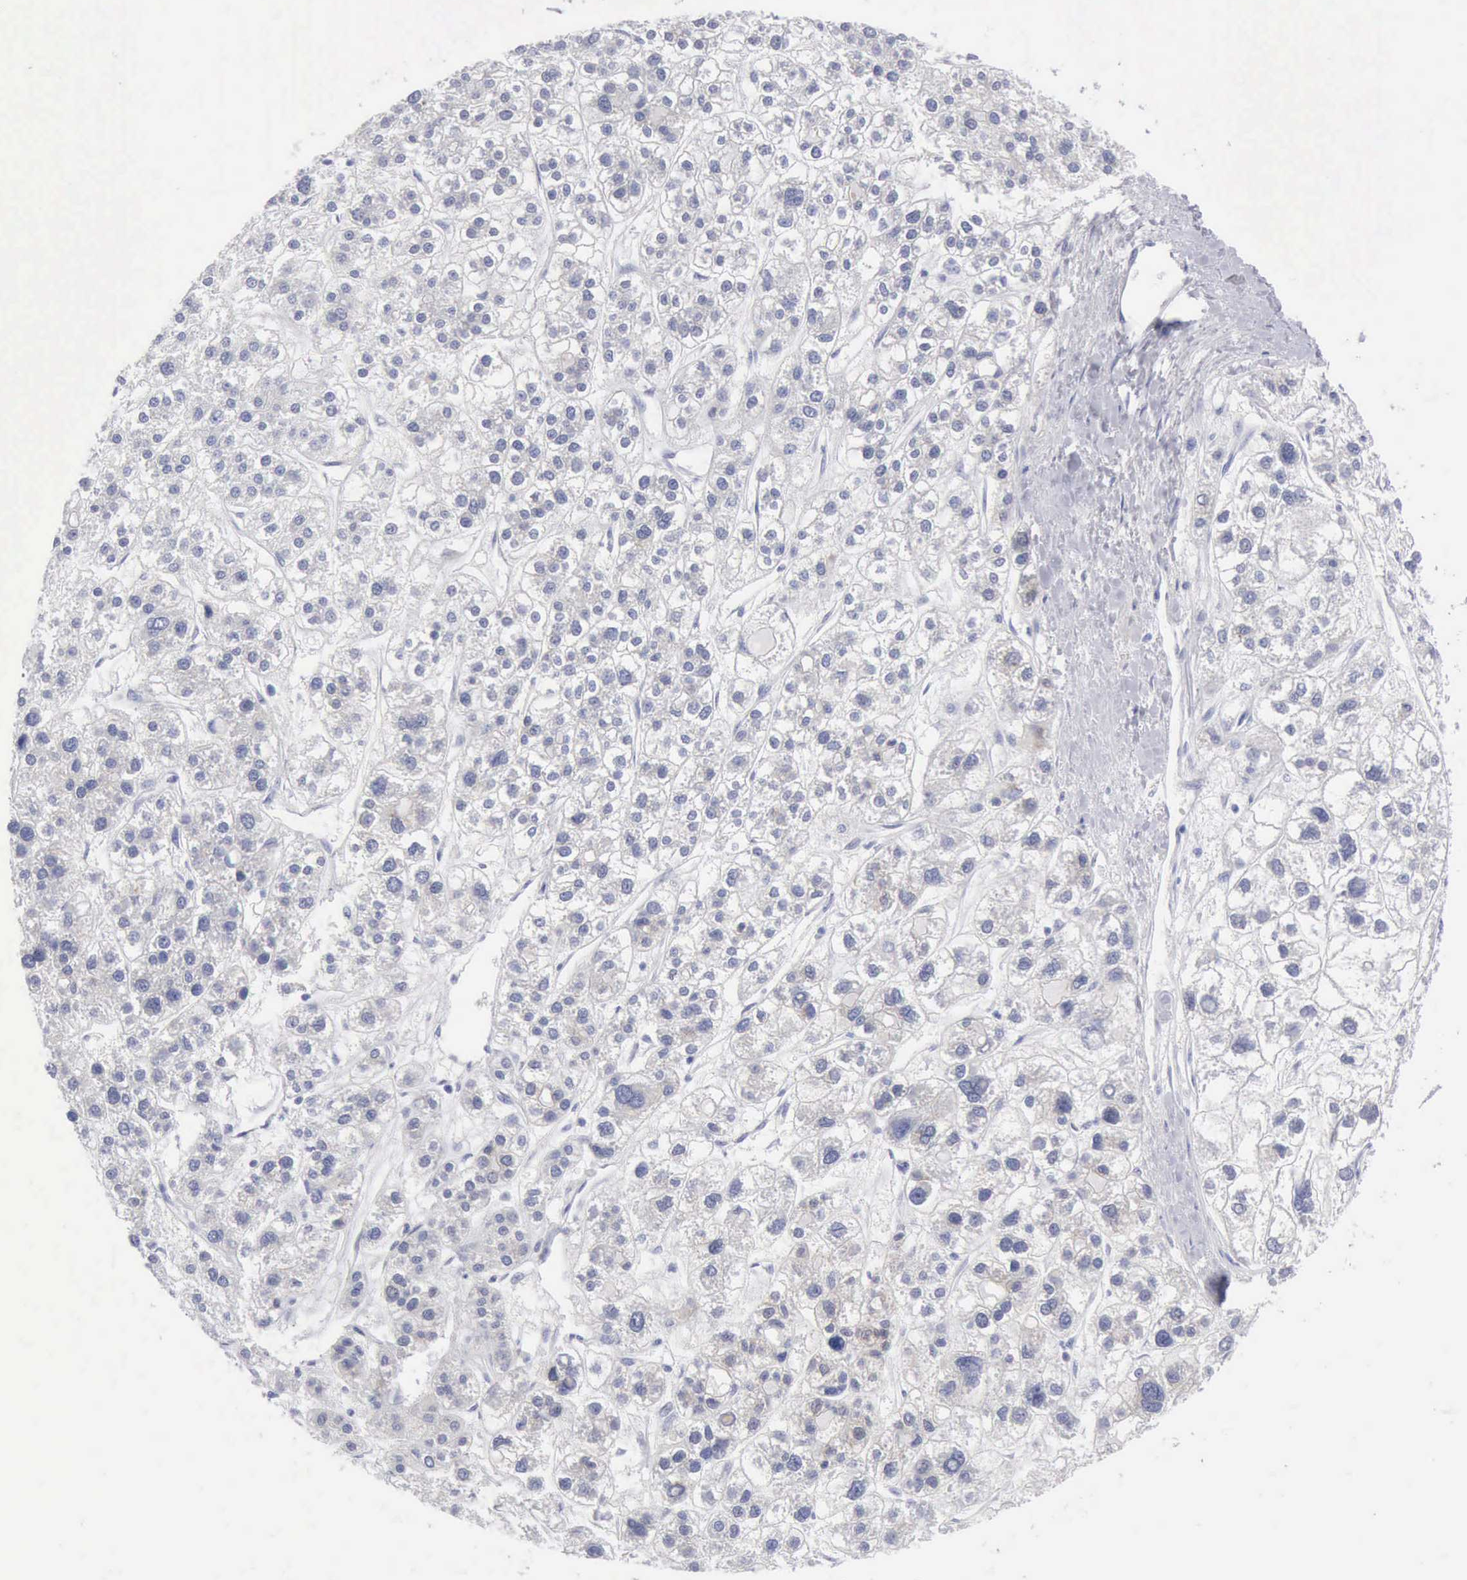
{"staining": {"intensity": "negative", "quantity": "none", "location": "none"}, "tissue": "liver cancer", "cell_type": "Tumor cells", "image_type": "cancer", "snomed": [{"axis": "morphology", "description": "Carcinoma, Hepatocellular, NOS"}, {"axis": "topography", "description": "Liver"}], "caption": "The photomicrograph exhibits no staining of tumor cells in liver cancer. (Brightfield microscopy of DAB (3,3'-diaminobenzidine) immunohistochemistry (IHC) at high magnification).", "gene": "ANGEL1", "patient": {"sex": "female", "age": 85}}